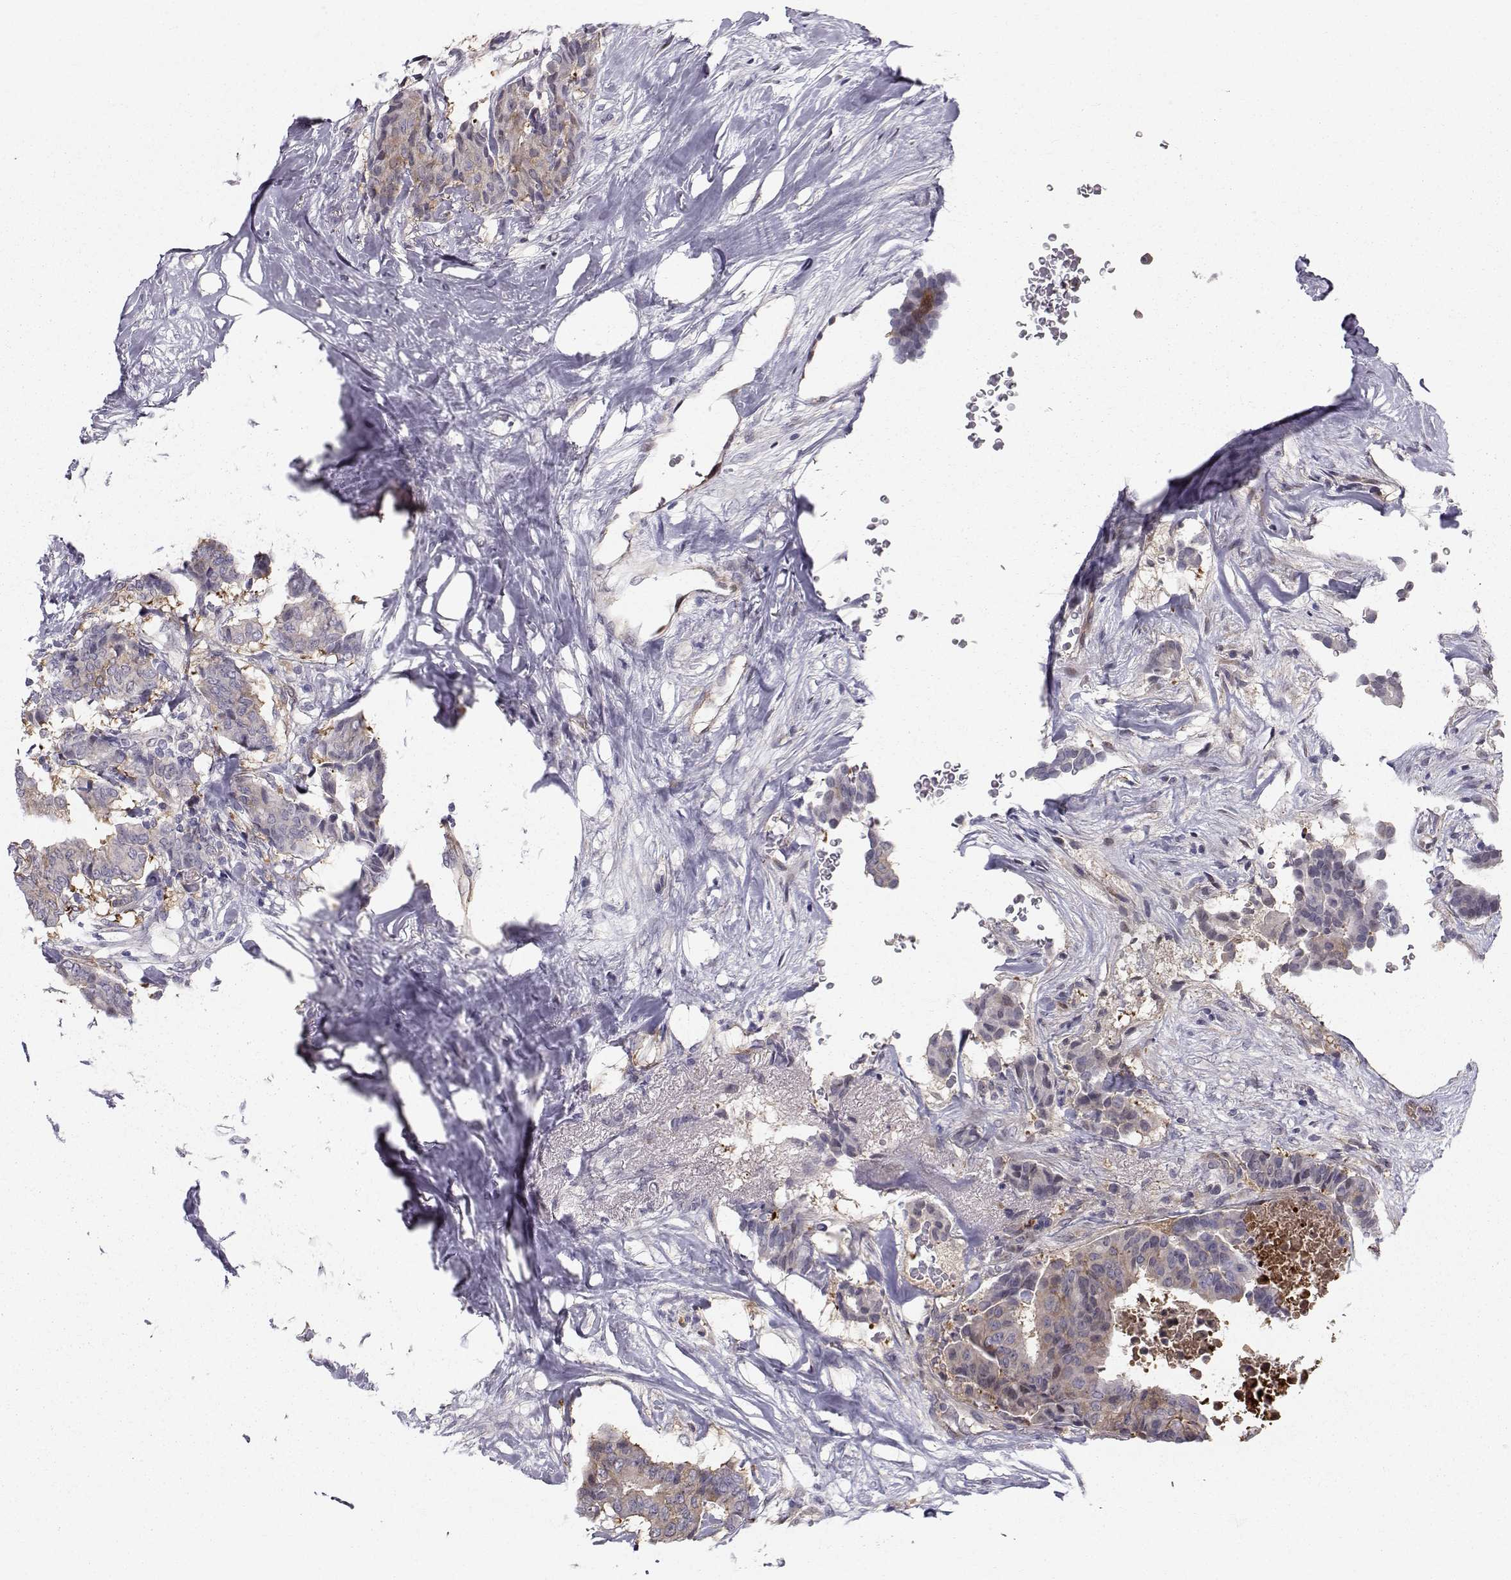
{"staining": {"intensity": "weak", "quantity": "<25%", "location": "cytoplasmic/membranous"}, "tissue": "breast cancer", "cell_type": "Tumor cells", "image_type": "cancer", "snomed": [{"axis": "morphology", "description": "Duct carcinoma"}, {"axis": "topography", "description": "Breast"}], "caption": "This is an immunohistochemistry image of human breast cancer. There is no staining in tumor cells.", "gene": "HSP90AB1", "patient": {"sex": "female", "age": 75}}